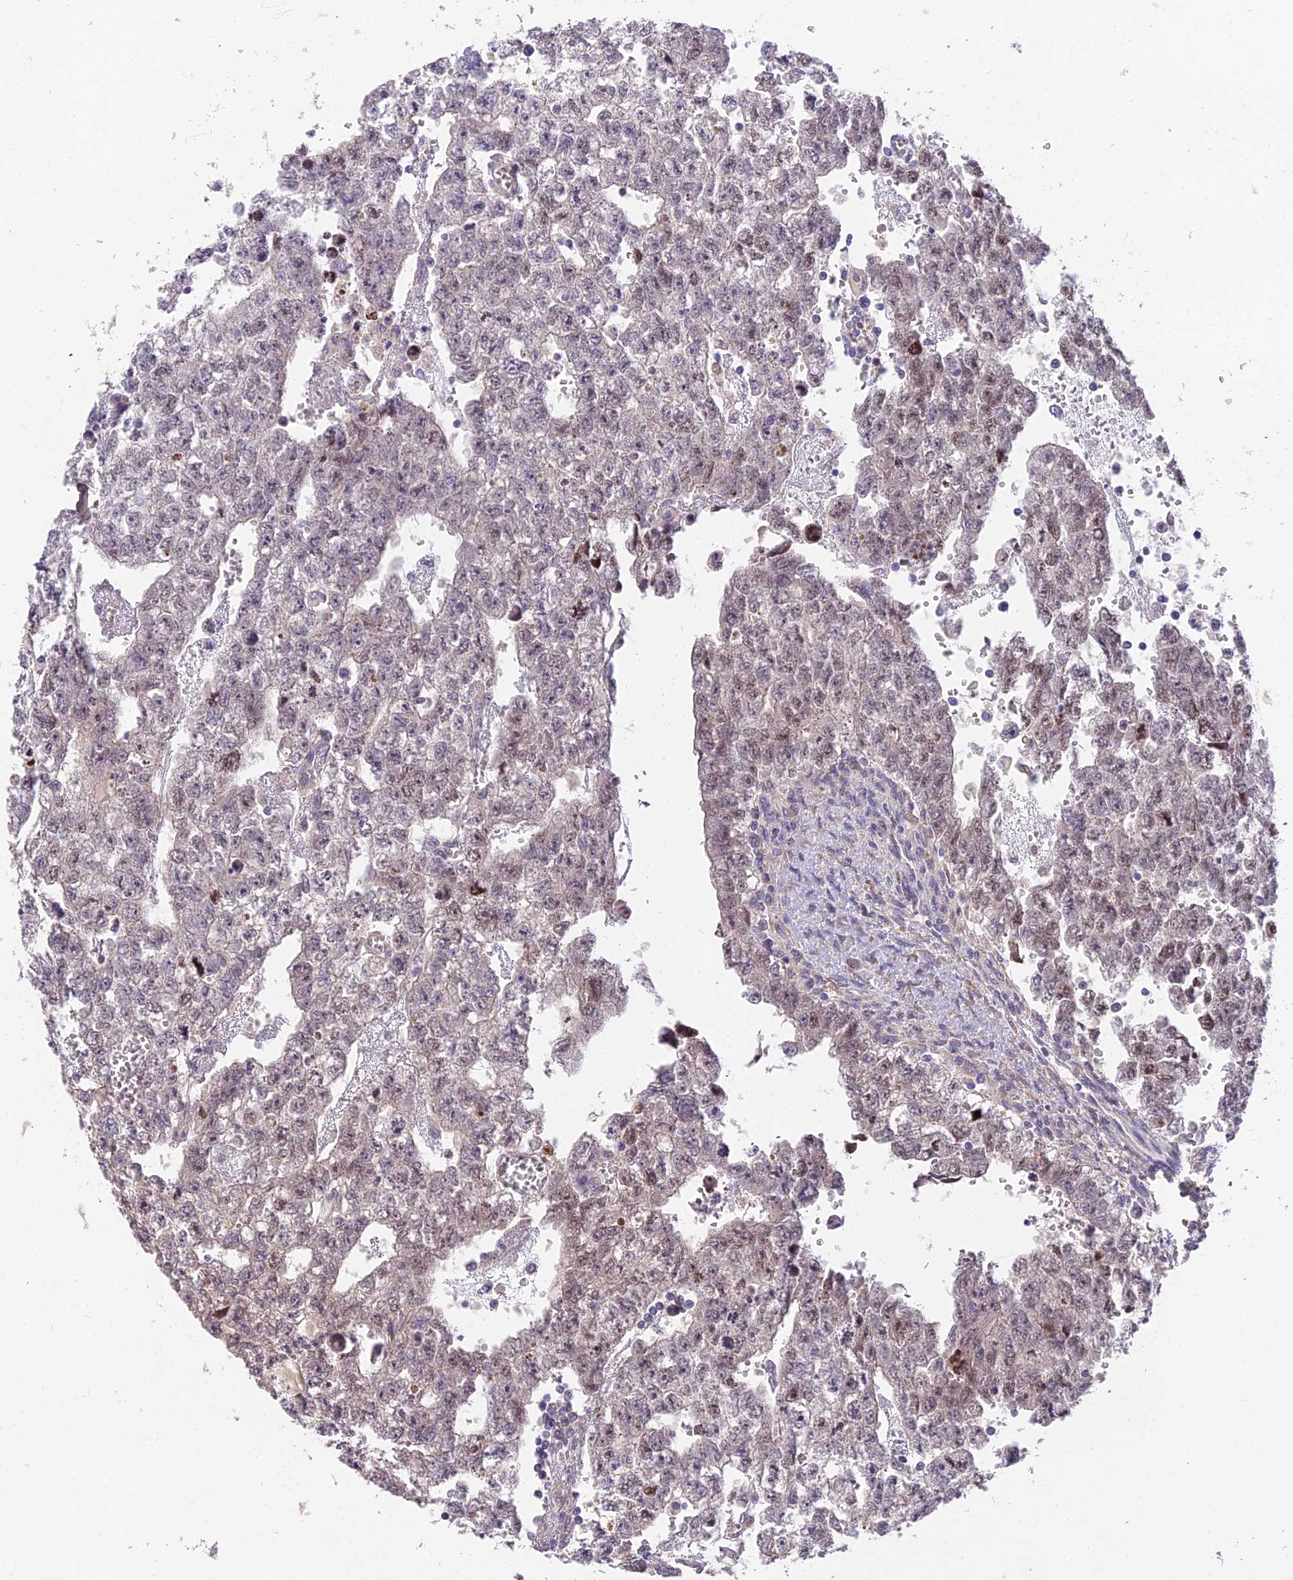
{"staining": {"intensity": "weak", "quantity": "25%-75%", "location": "nuclear"}, "tissue": "testis cancer", "cell_type": "Tumor cells", "image_type": "cancer", "snomed": [{"axis": "morphology", "description": "Seminoma, NOS"}, {"axis": "morphology", "description": "Carcinoma, Embryonal, NOS"}, {"axis": "topography", "description": "Testis"}], "caption": "Weak nuclear expression is seen in about 25%-75% of tumor cells in testis cancer (embryonal carcinoma).", "gene": "PUS10", "patient": {"sex": "male", "age": 38}}